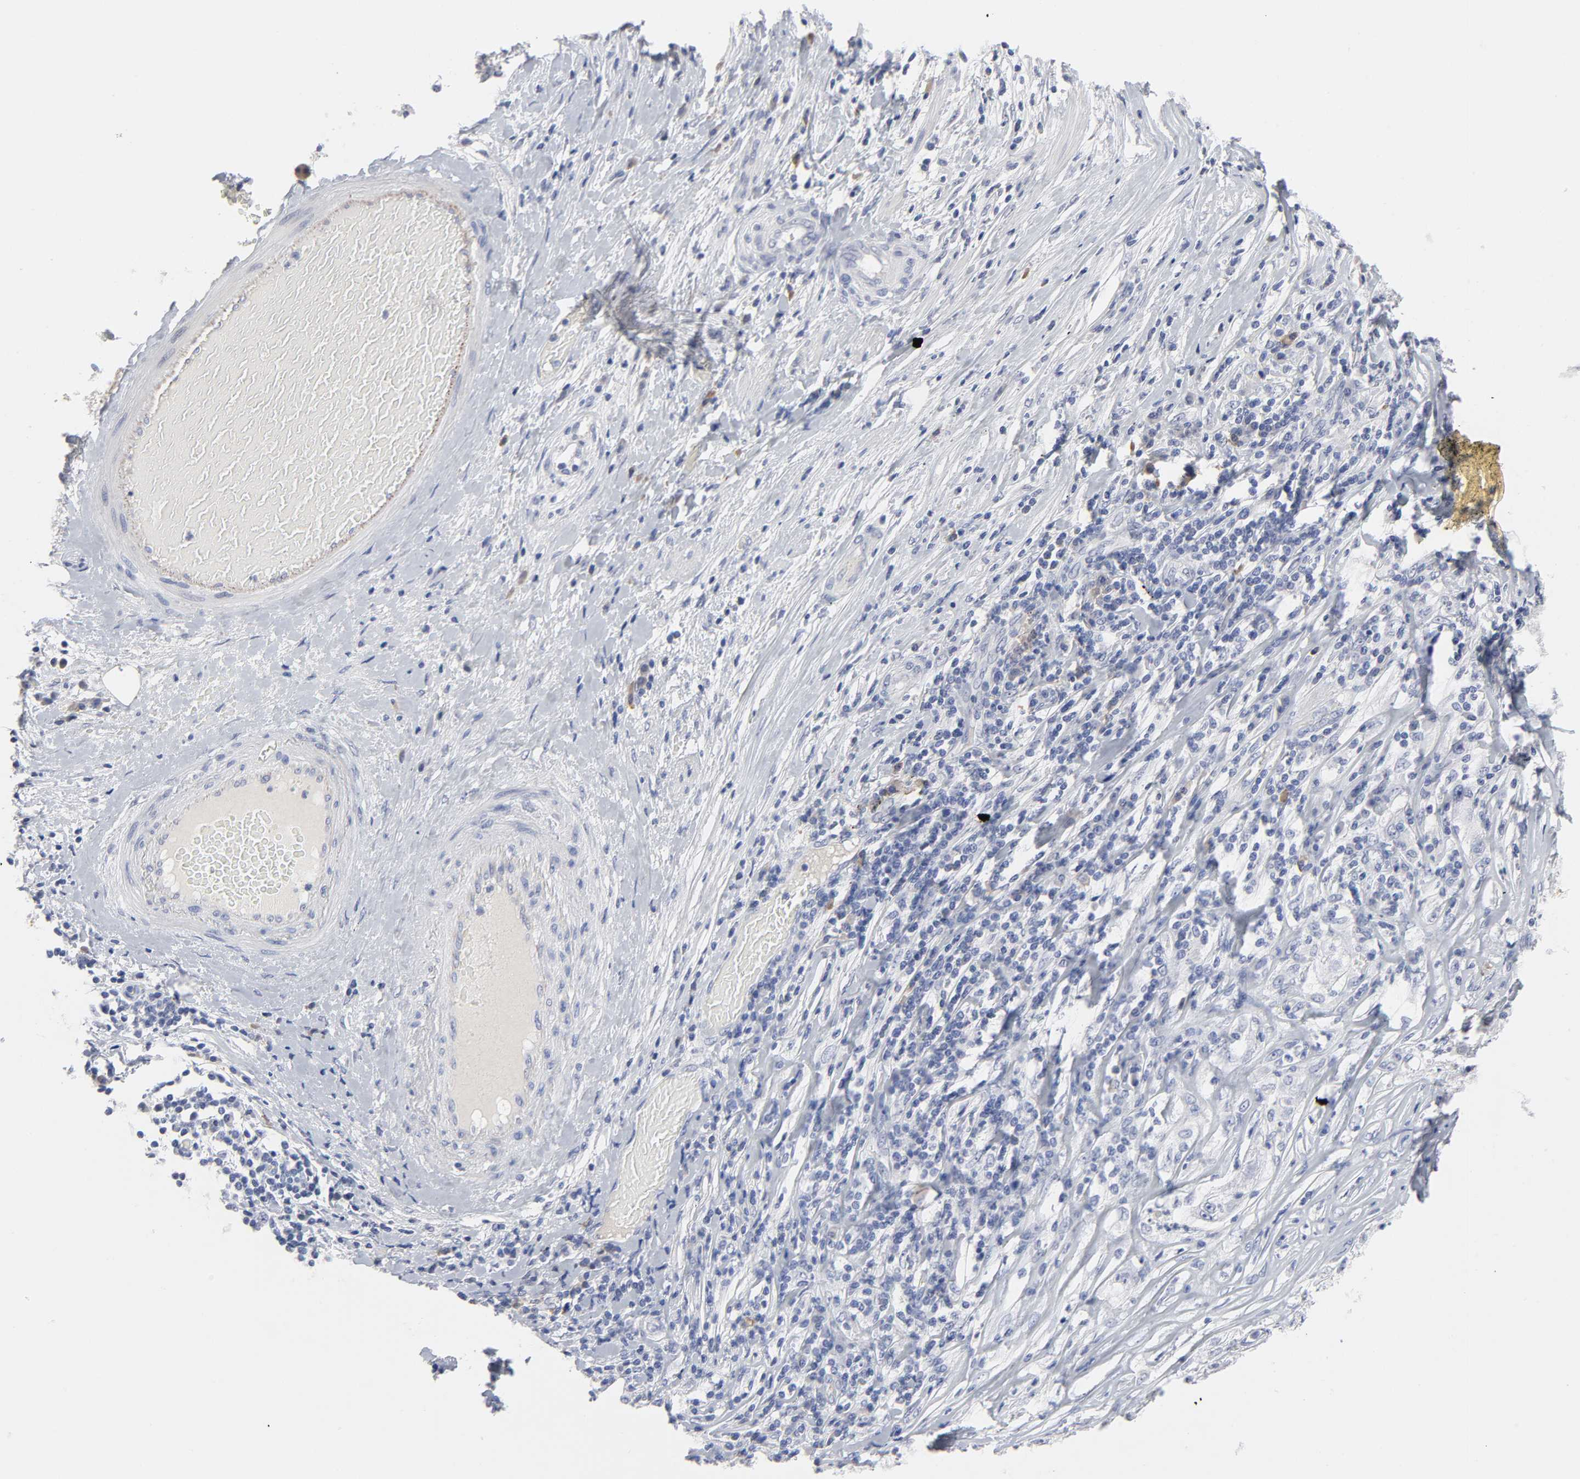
{"staining": {"intensity": "negative", "quantity": "none", "location": "none"}, "tissue": "lung cancer", "cell_type": "Tumor cells", "image_type": "cancer", "snomed": [{"axis": "morphology", "description": "Inflammation, NOS"}, {"axis": "morphology", "description": "Squamous cell carcinoma, NOS"}, {"axis": "topography", "description": "Lymph node"}, {"axis": "topography", "description": "Soft tissue"}, {"axis": "topography", "description": "Lung"}], "caption": "Photomicrograph shows no significant protein positivity in tumor cells of lung squamous cell carcinoma.", "gene": "HNF4A", "patient": {"sex": "male", "age": 66}}